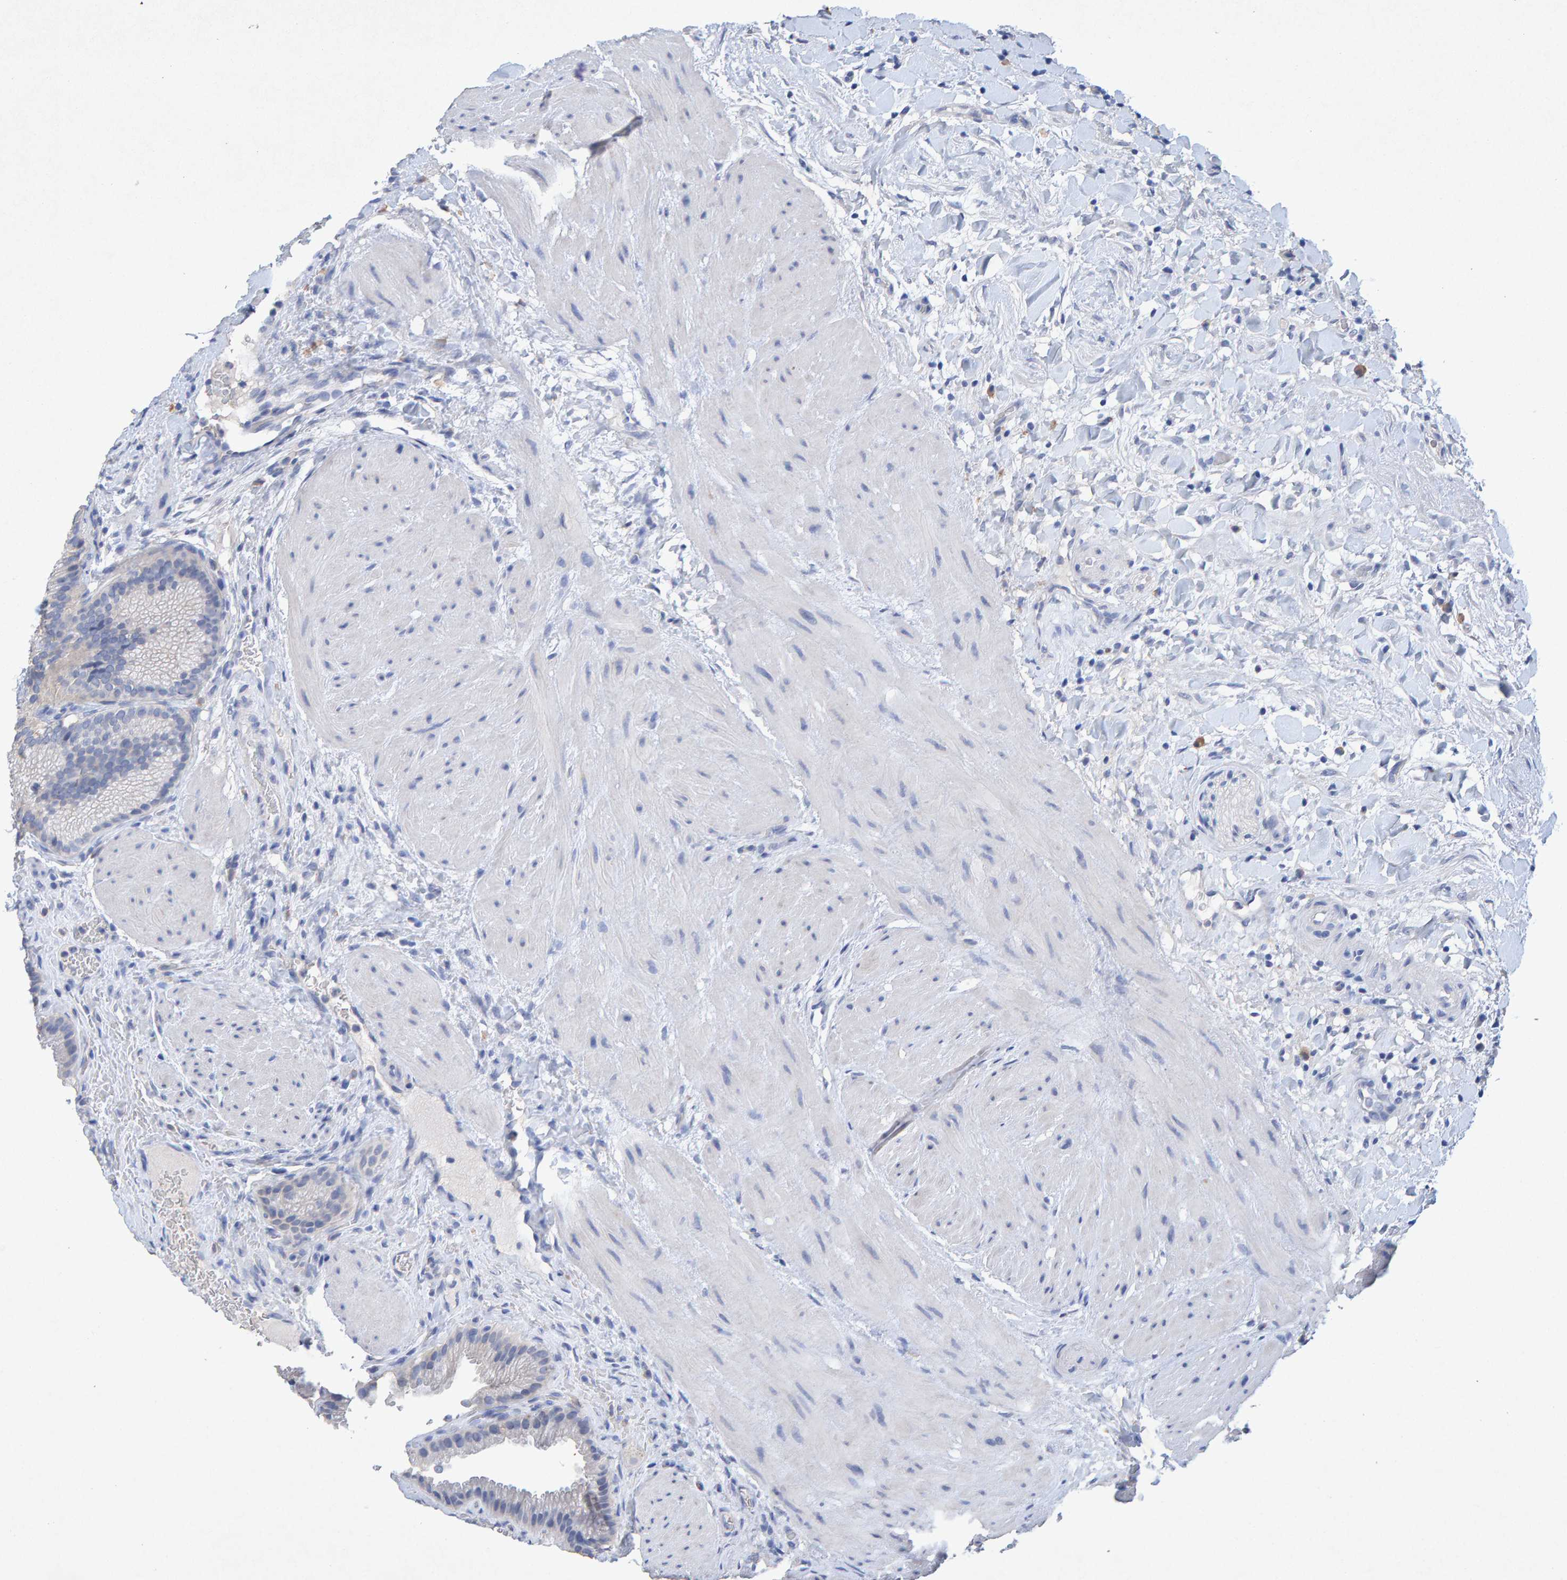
{"staining": {"intensity": "weak", "quantity": "<25%", "location": "cytoplasmic/membranous"}, "tissue": "gallbladder", "cell_type": "Glandular cells", "image_type": "normal", "snomed": [{"axis": "morphology", "description": "Normal tissue, NOS"}, {"axis": "topography", "description": "Gallbladder"}], "caption": "Glandular cells show no significant expression in benign gallbladder. (DAB immunohistochemistry (IHC) visualized using brightfield microscopy, high magnification).", "gene": "CTH", "patient": {"sex": "male", "age": 49}}